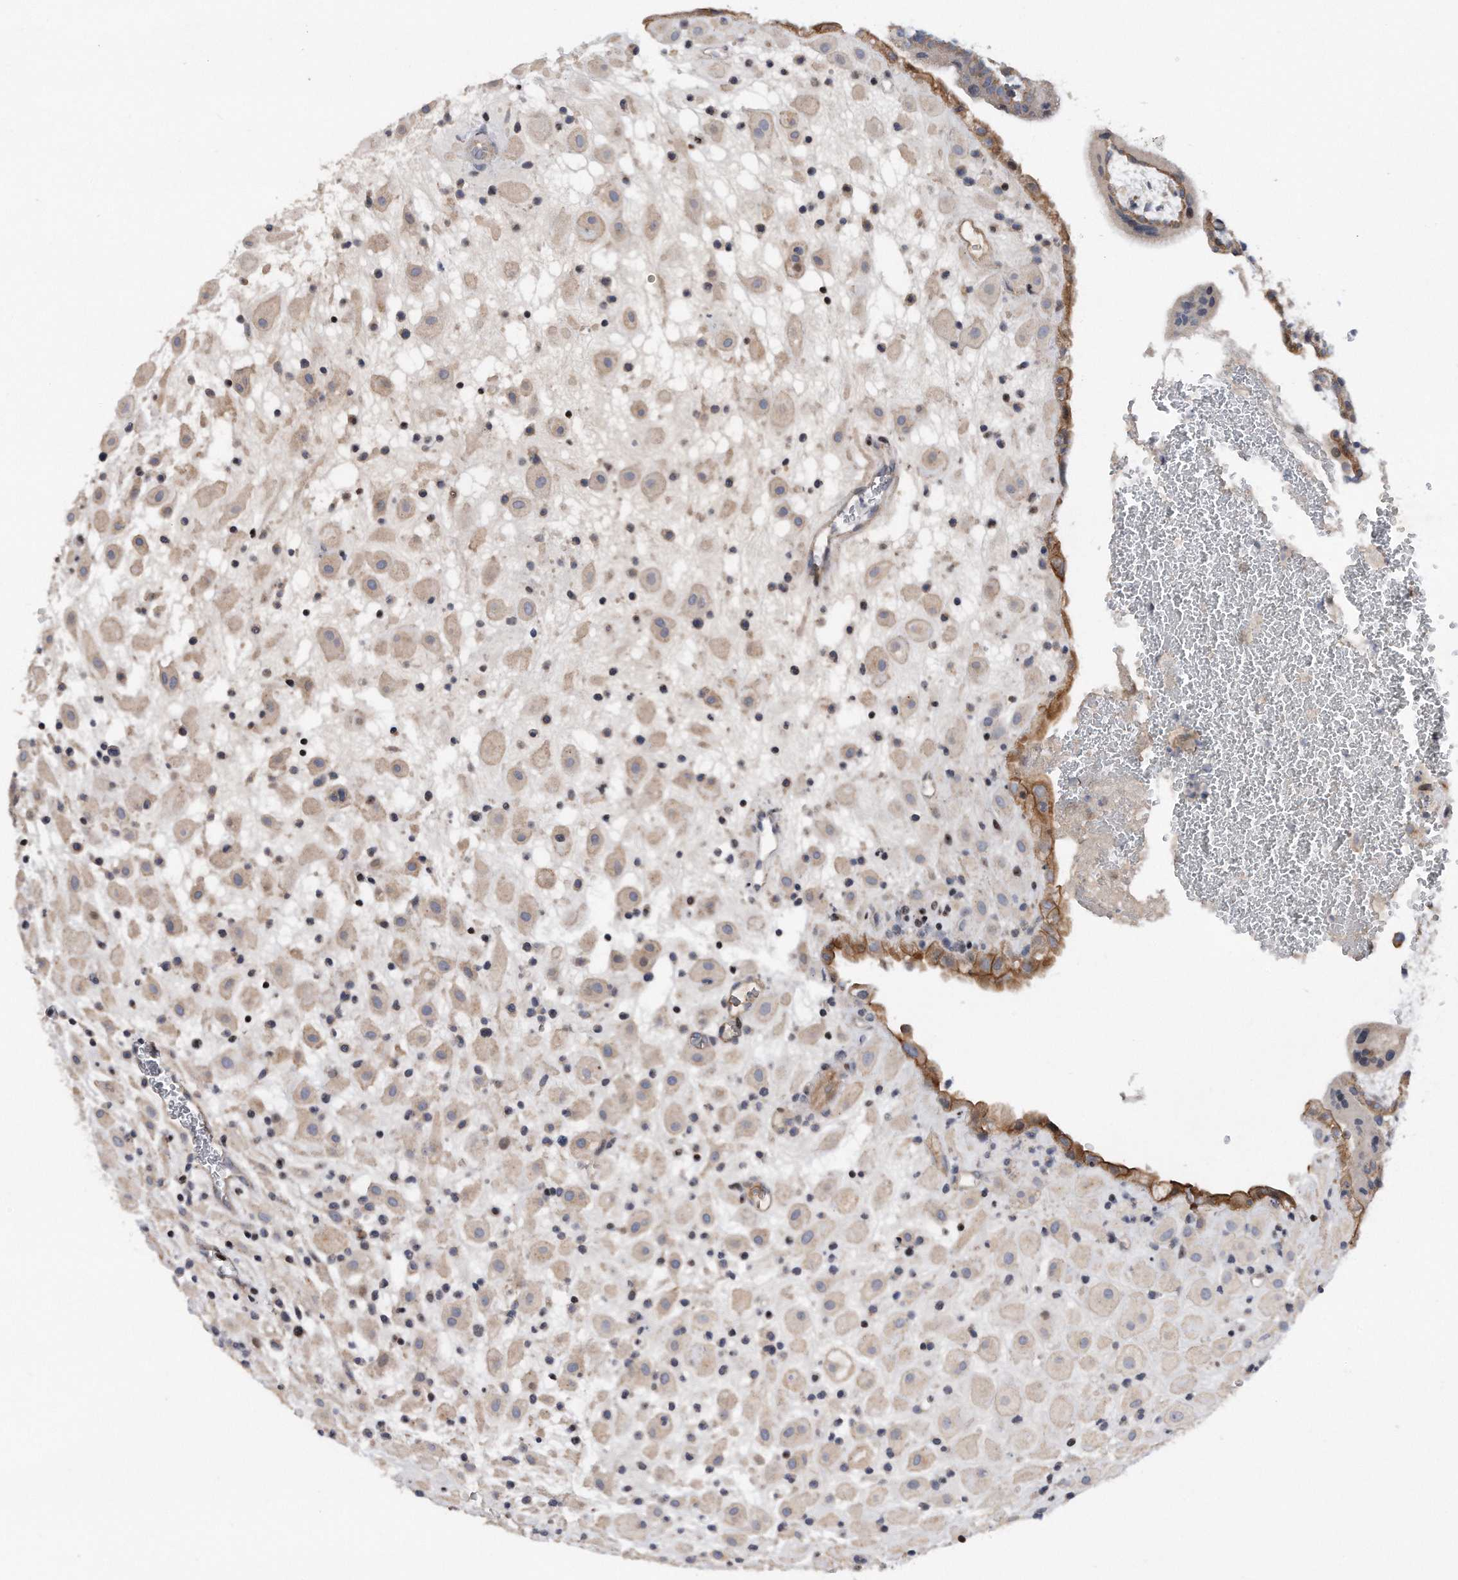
{"staining": {"intensity": "negative", "quantity": "none", "location": "none"}, "tissue": "placenta", "cell_type": "Decidual cells", "image_type": "normal", "snomed": [{"axis": "morphology", "description": "Normal tissue, NOS"}, {"axis": "topography", "description": "Placenta"}], "caption": "Protein analysis of unremarkable placenta demonstrates no significant positivity in decidual cells. (Stains: DAB (3,3'-diaminobenzidine) immunohistochemistry with hematoxylin counter stain, Microscopy: brightfield microscopy at high magnification).", "gene": "CDH12", "patient": {"sex": "female", "age": 35}}